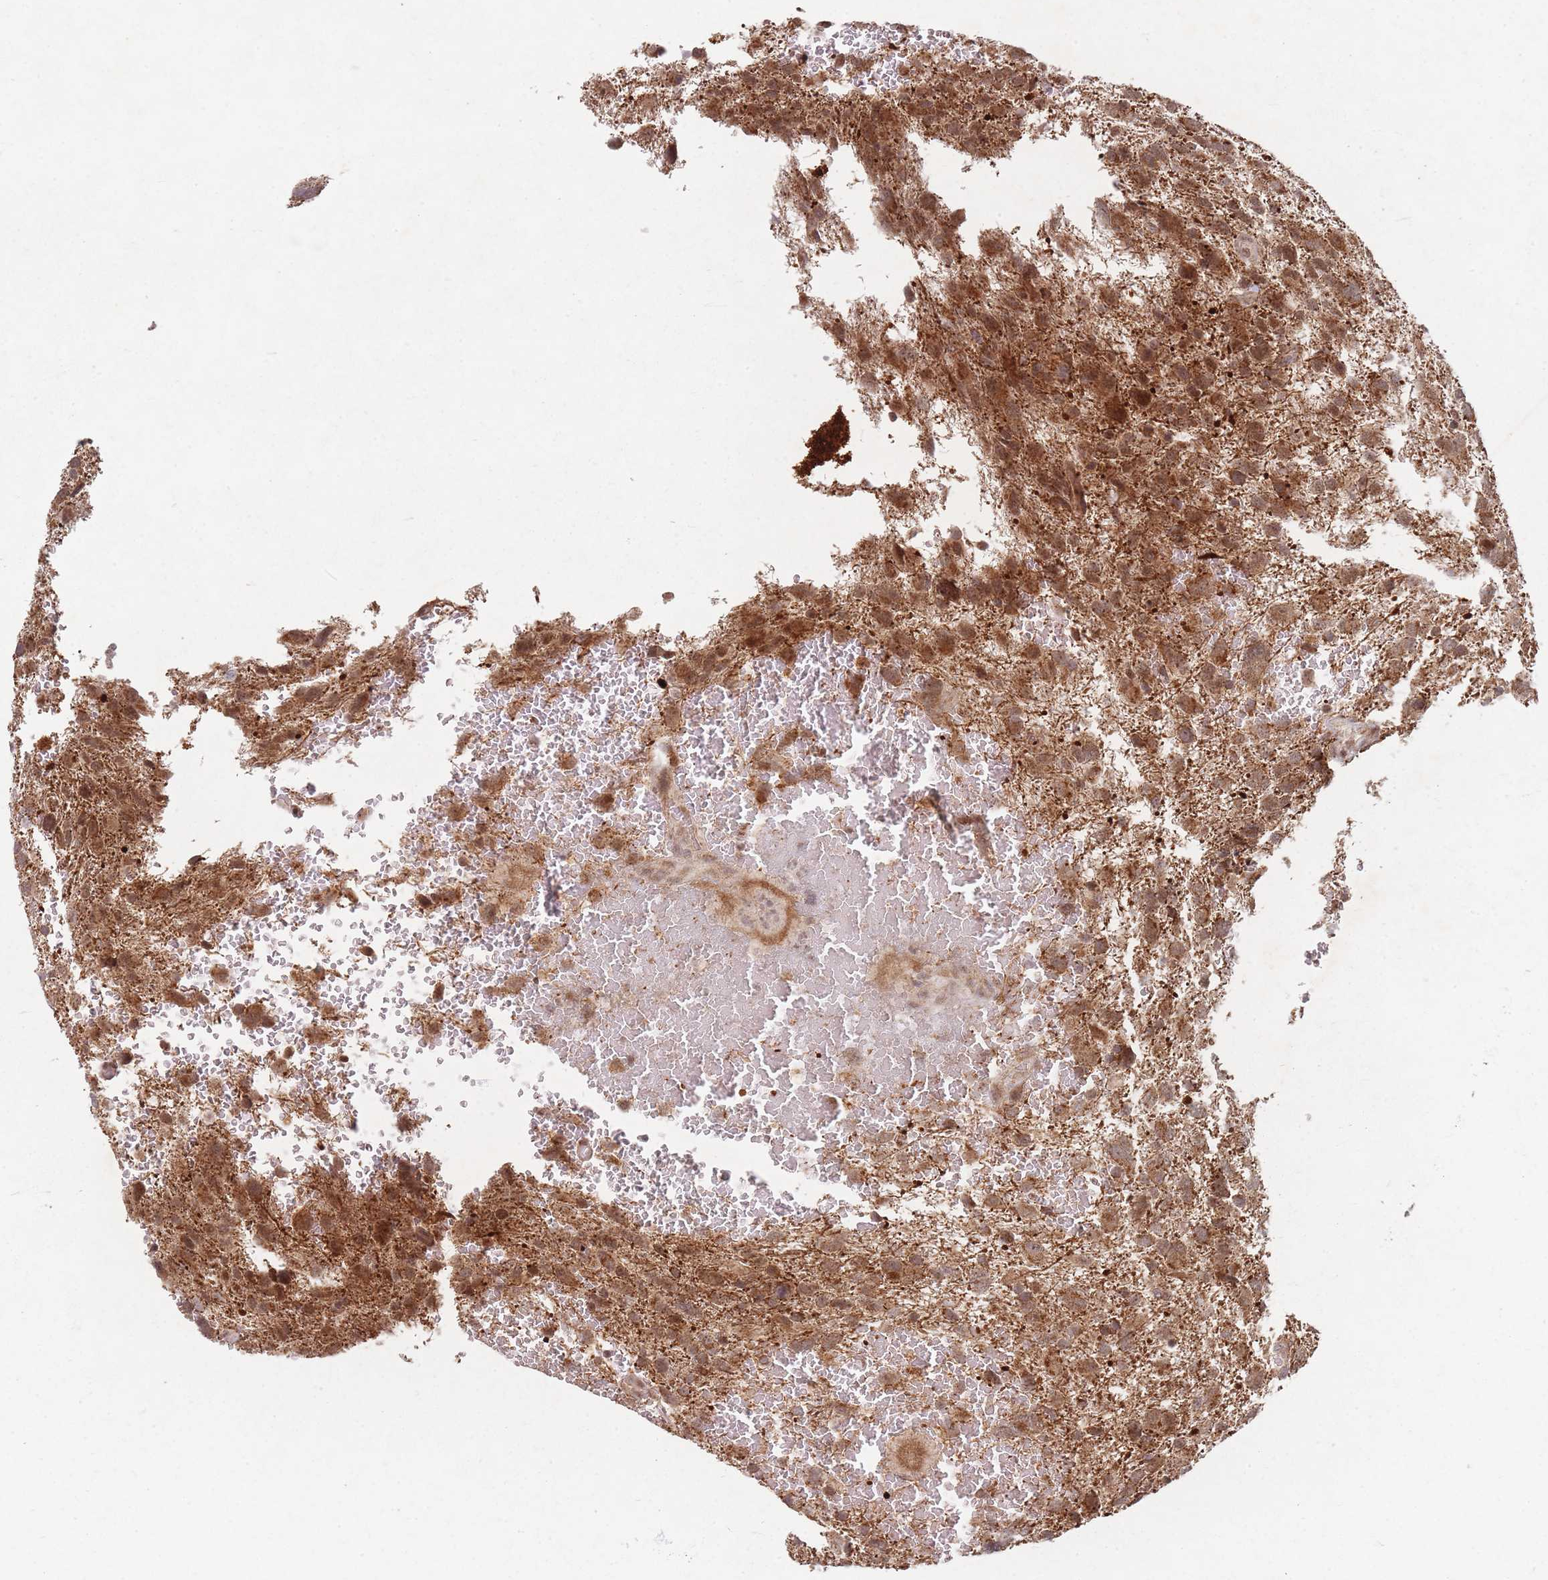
{"staining": {"intensity": "moderate", "quantity": ">75%", "location": "cytoplasmic/membranous"}, "tissue": "glioma", "cell_type": "Tumor cells", "image_type": "cancer", "snomed": [{"axis": "morphology", "description": "Glioma, malignant, High grade"}, {"axis": "topography", "description": "Brain"}], "caption": "The photomicrograph exhibits staining of glioma, revealing moderate cytoplasmic/membranous protein staining (brown color) within tumor cells.", "gene": "RADX", "patient": {"sex": "male", "age": 61}}